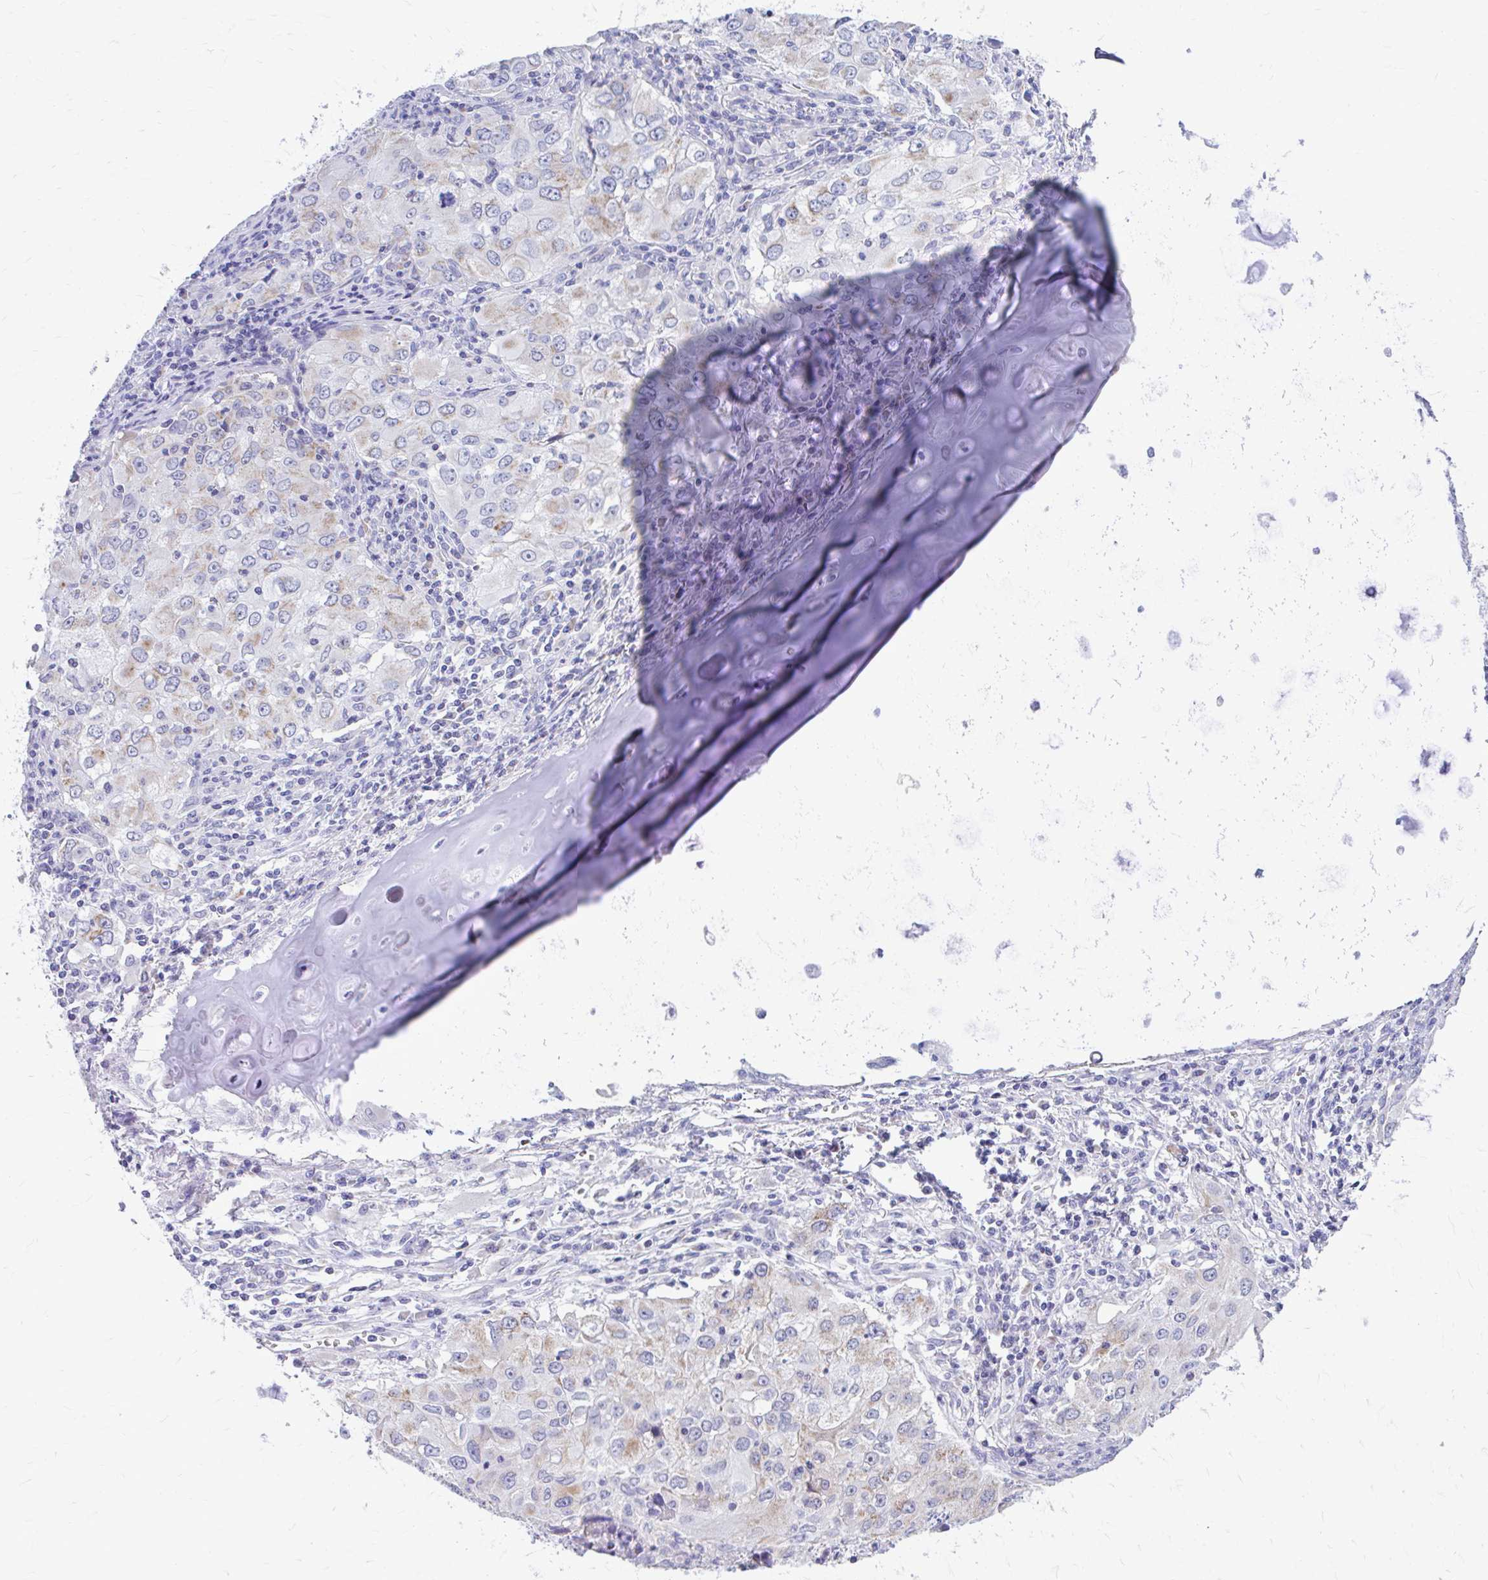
{"staining": {"intensity": "weak", "quantity": "25%-75%", "location": "cytoplasmic/membranous"}, "tissue": "lung cancer", "cell_type": "Tumor cells", "image_type": "cancer", "snomed": [{"axis": "morphology", "description": "Adenocarcinoma, NOS"}, {"axis": "morphology", "description": "Adenocarcinoma, metastatic, NOS"}, {"axis": "topography", "description": "Lymph node"}, {"axis": "topography", "description": "Lung"}], "caption": "Human lung metastatic adenocarcinoma stained with a brown dye exhibits weak cytoplasmic/membranous positive staining in about 25%-75% of tumor cells.", "gene": "MRPL19", "patient": {"sex": "female", "age": 42}}